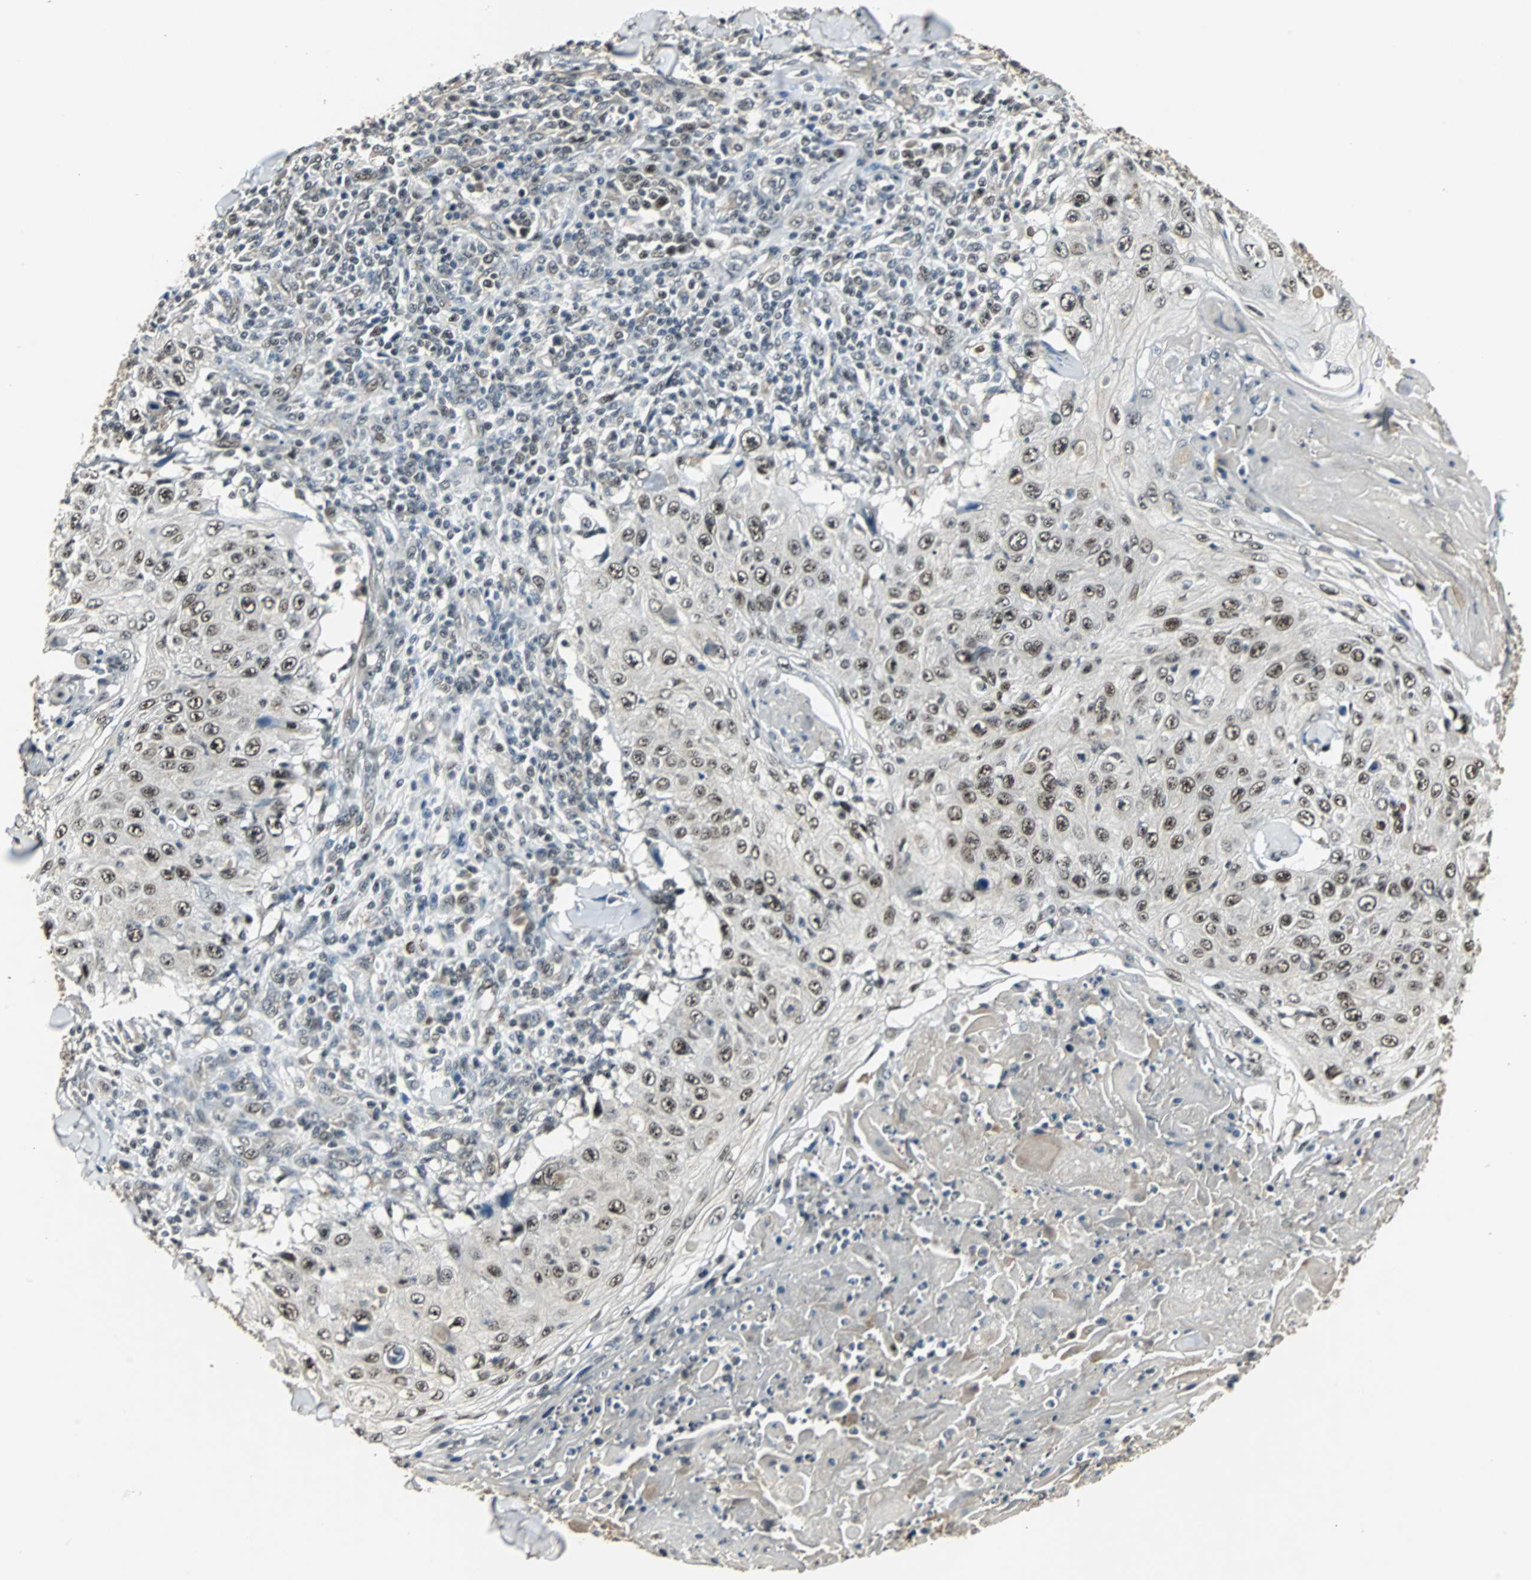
{"staining": {"intensity": "strong", "quantity": ">75%", "location": "nuclear"}, "tissue": "skin cancer", "cell_type": "Tumor cells", "image_type": "cancer", "snomed": [{"axis": "morphology", "description": "Squamous cell carcinoma, NOS"}, {"axis": "topography", "description": "Skin"}], "caption": "Protein expression analysis of human skin squamous cell carcinoma reveals strong nuclear positivity in approximately >75% of tumor cells.", "gene": "MED4", "patient": {"sex": "male", "age": 86}}